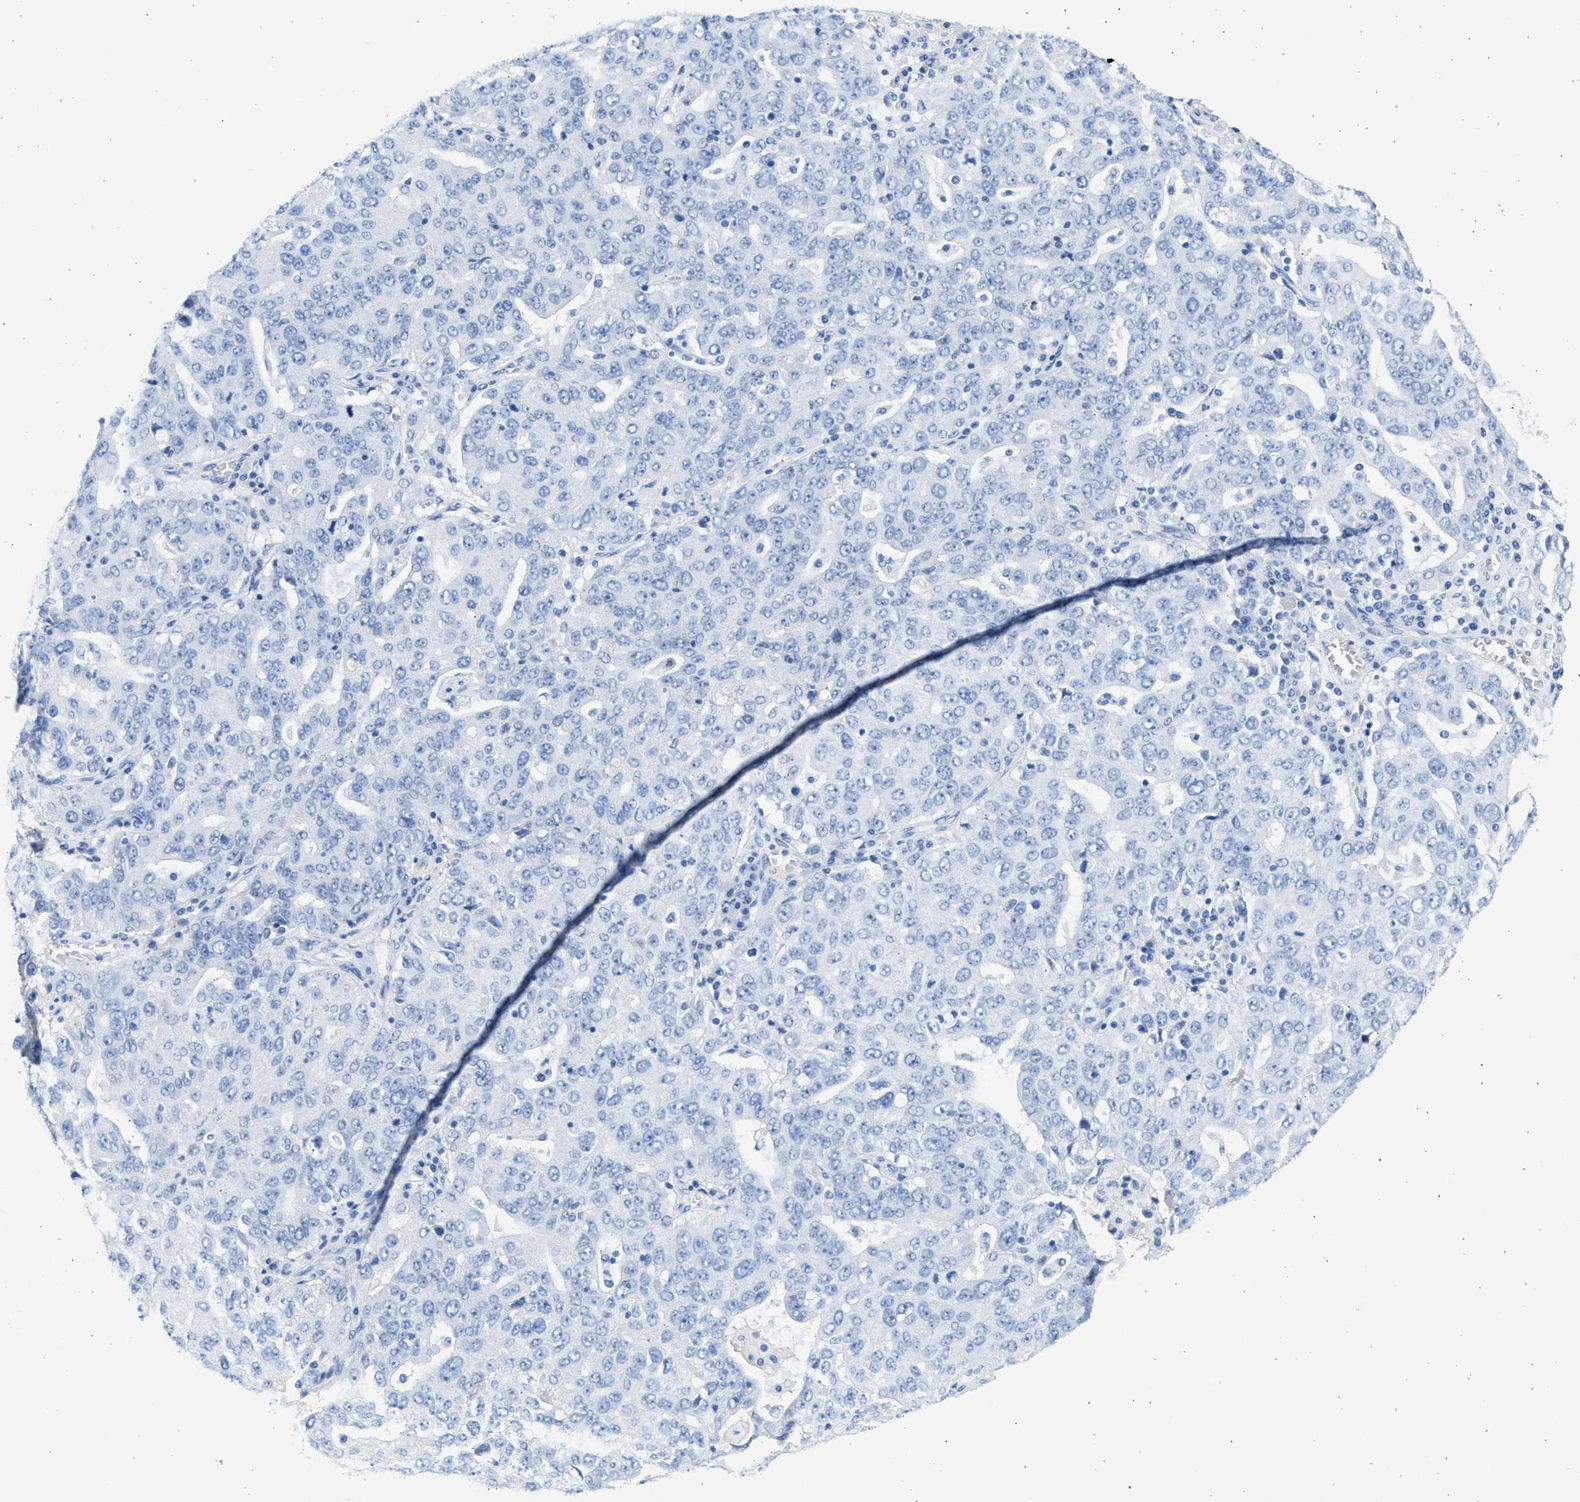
{"staining": {"intensity": "negative", "quantity": "none", "location": "none"}, "tissue": "ovarian cancer", "cell_type": "Tumor cells", "image_type": "cancer", "snomed": [{"axis": "morphology", "description": "Carcinoma, endometroid"}, {"axis": "topography", "description": "Ovary"}], "caption": "IHC image of neoplastic tissue: human ovarian endometroid carcinoma stained with DAB reveals no significant protein positivity in tumor cells.", "gene": "SPATA3", "patient": {"sex": "female", "age": 62}}